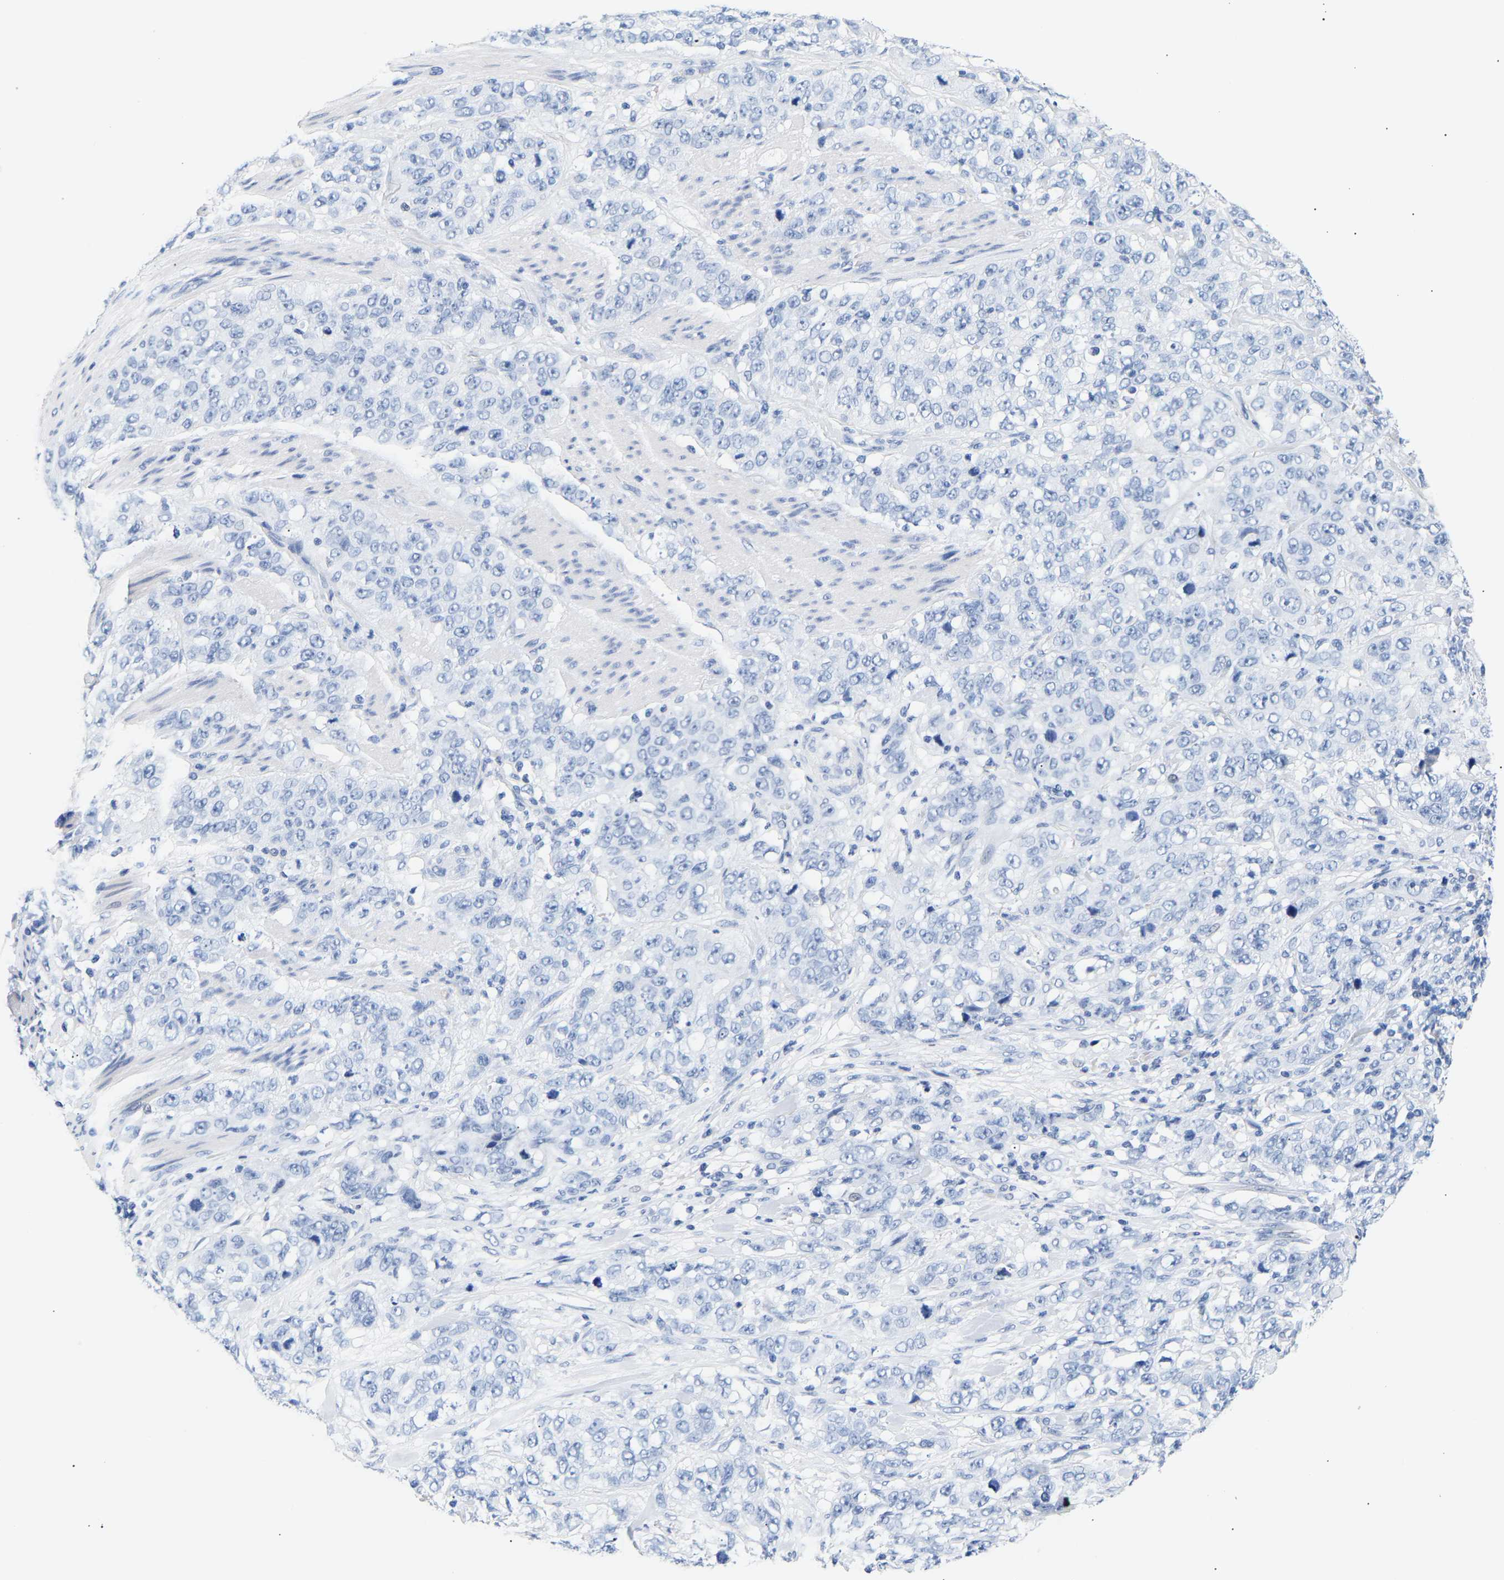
{"staining": {"intensity": "negative", "quantity": "none", "location": "none"}, "tissue": "stomach cancer", "cell_type": "Tumor cells", "image_type": "cancer", "snomed": [{"axis": "morphology", "description": "Adenocarcinoma, NOS"}, {"axis": "topography", "description": "Stomach"}], "caption": "This is an IHC image of stomach cancer. There is no staining in tumor cells.", "gene": "SPINK2", "patient": {"sex": "male", "age": 48}}